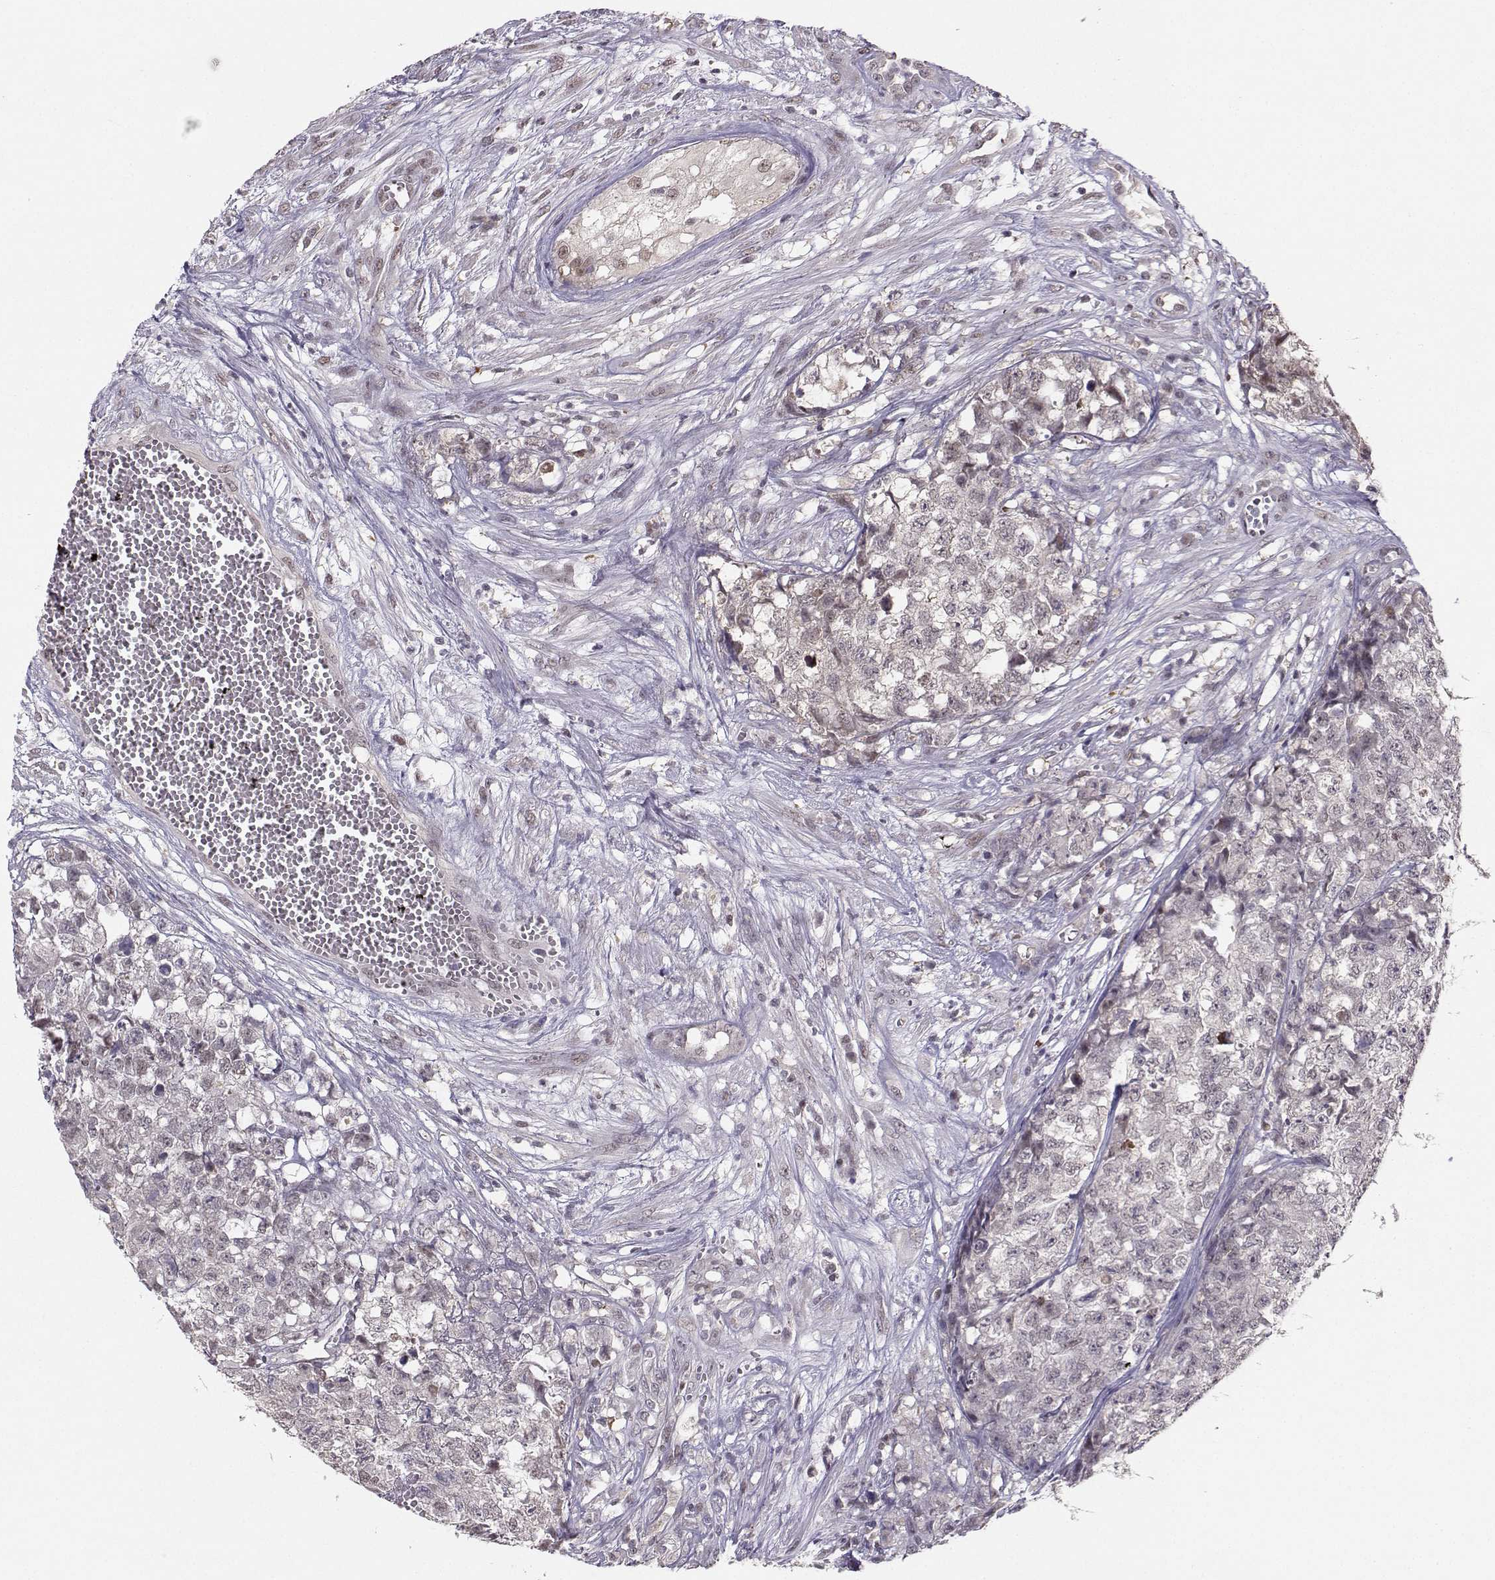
{"staining": {"intensity": "negative", "quantity": "none", "location": "none"}, "tissue": "testis cancer", "cell_type": "Tumor cells", "image_type": "cancer", "snomed": [{"axis": "morphology", "description": "Seminoma, NOS"}, {"axis": "morphology", "description": "Carcinoma, Embryonal, NOS"}, {"axis": "topography", "description": "Testis"}], "caption": "IHC photomicrograph of embryonal carcinoma (testis) stained for a protein (brown), which shows no staining in tumor cells.", "gene": "PKP2", "patient": {"sex": "male", "age": 22}}